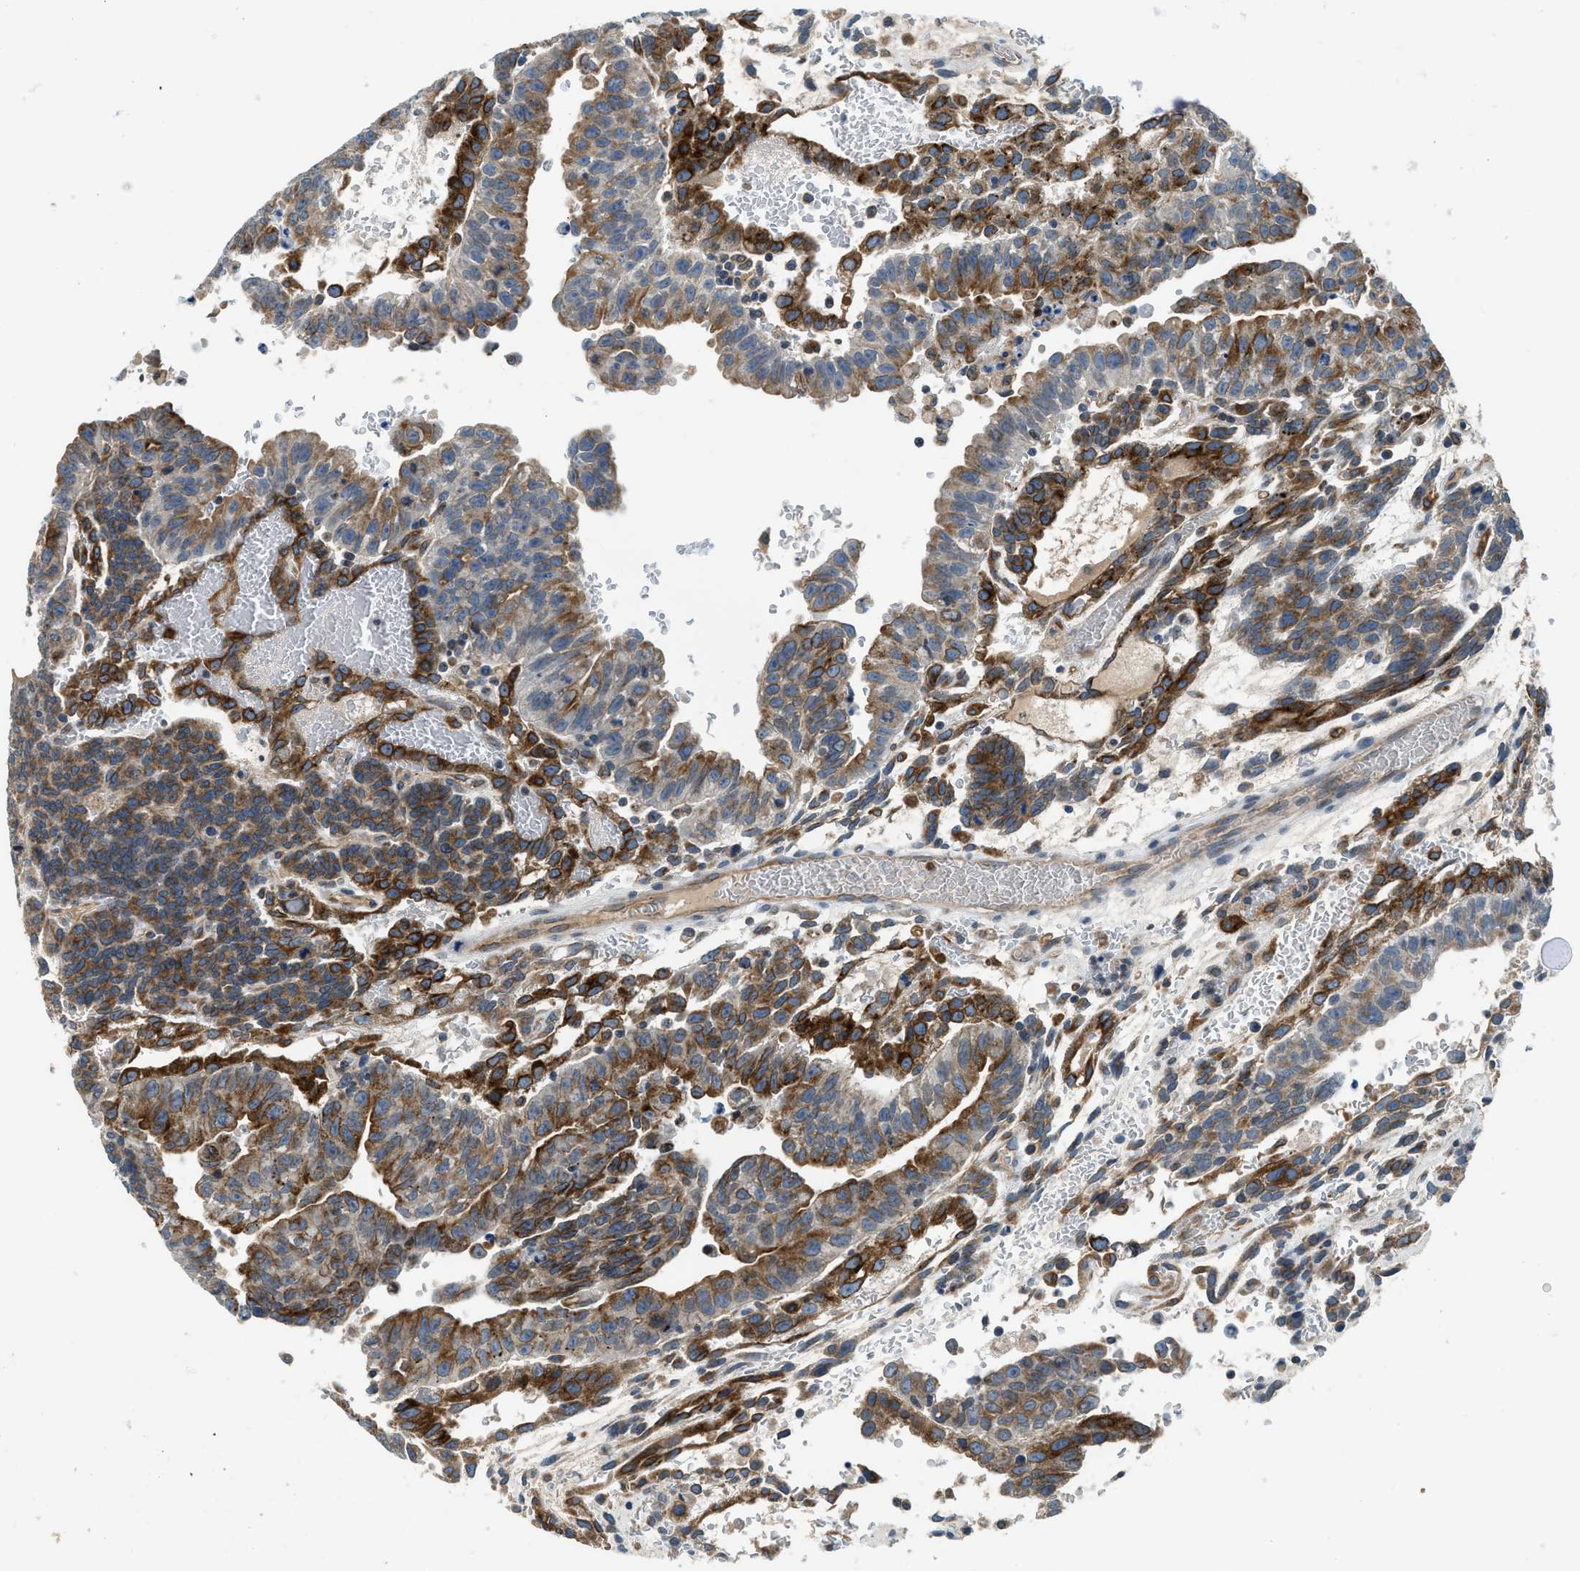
{"staining": {"intensity": "strong", "quantity": ">75%", "location": "cytoplasmic/membranous"}, "tissue": "testis cancer", "cell_type": "Tumor cells", "image_type": "cancer", "snomed": [{"axis": "morphology", "description": "Seminoma, NOS"}, {"axis": "morphology", "description": "Carcinoma, Embryonal, NOS"}, {"axis": "topography", "description": "Testis"}], "caption": "Testis cancer (embryonal carcinoma) stained for a protein reveals strong cytoplasmic/membranous positivity in tumor cells.", "gene": "BCAP31", "patient": {"sex": "male", "age": 52}}